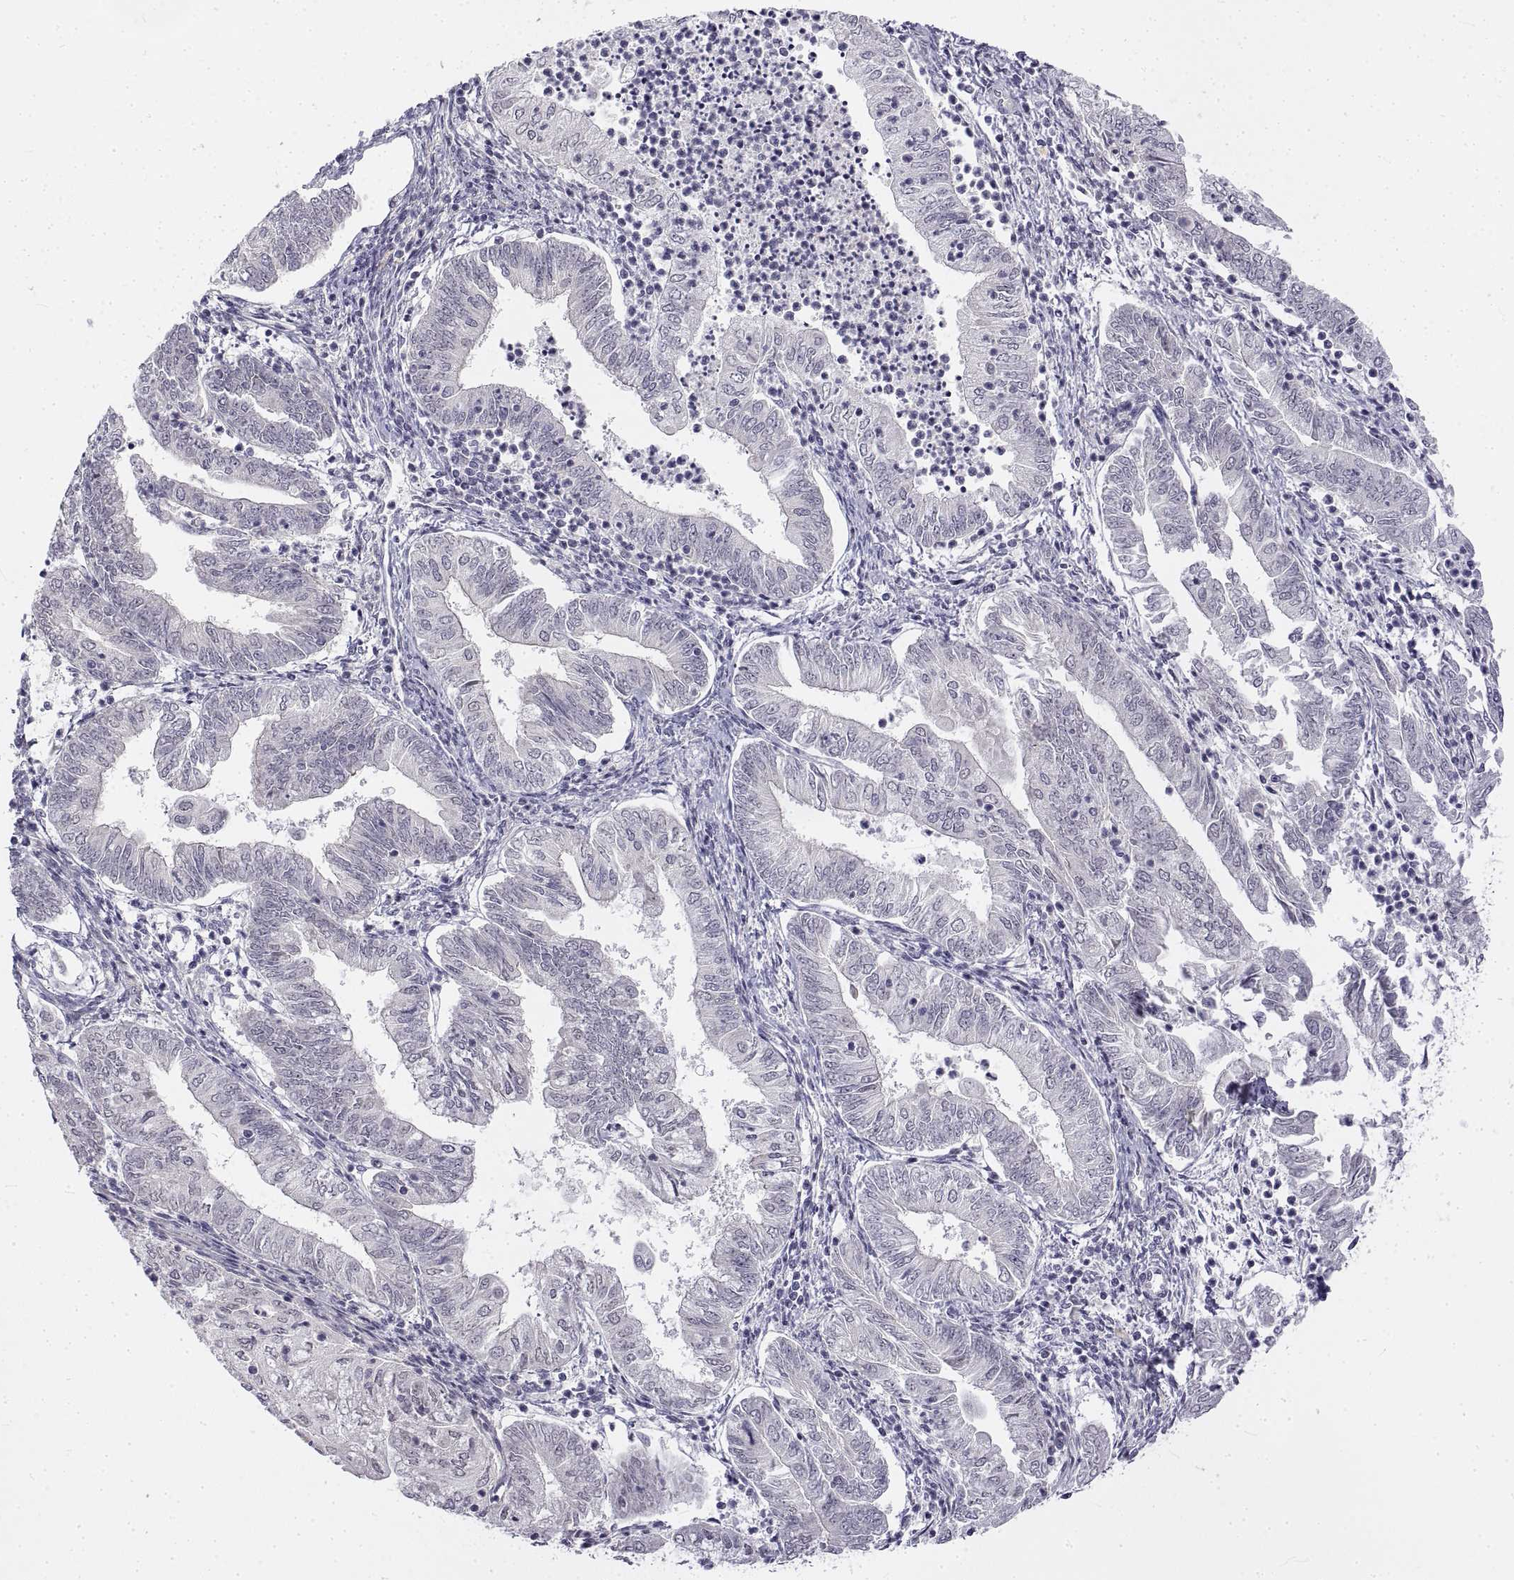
{"staining": {"intensity": "negative", "quantity": "none", "location": "none"}, "tissue": "endometrial cancer", "cell_type": "Tumor cells", "image_type": "cancer", "snomed": [{"axis": "morphology", "description": "Adenocarcinoma, NOS"}, {"axis": "topography", "description": "Endometrium"}], "caption": "Endometrial cancer (adenocarcinoma) was stained to show a protein in brown. There is no significant positivity in tumor cells. (DAB immunohistochemistry (IHC) visualized using brightfield microscopy, high magnification).", "gene": "ANO2", "patient": {"sex": "female", "age": 55}}